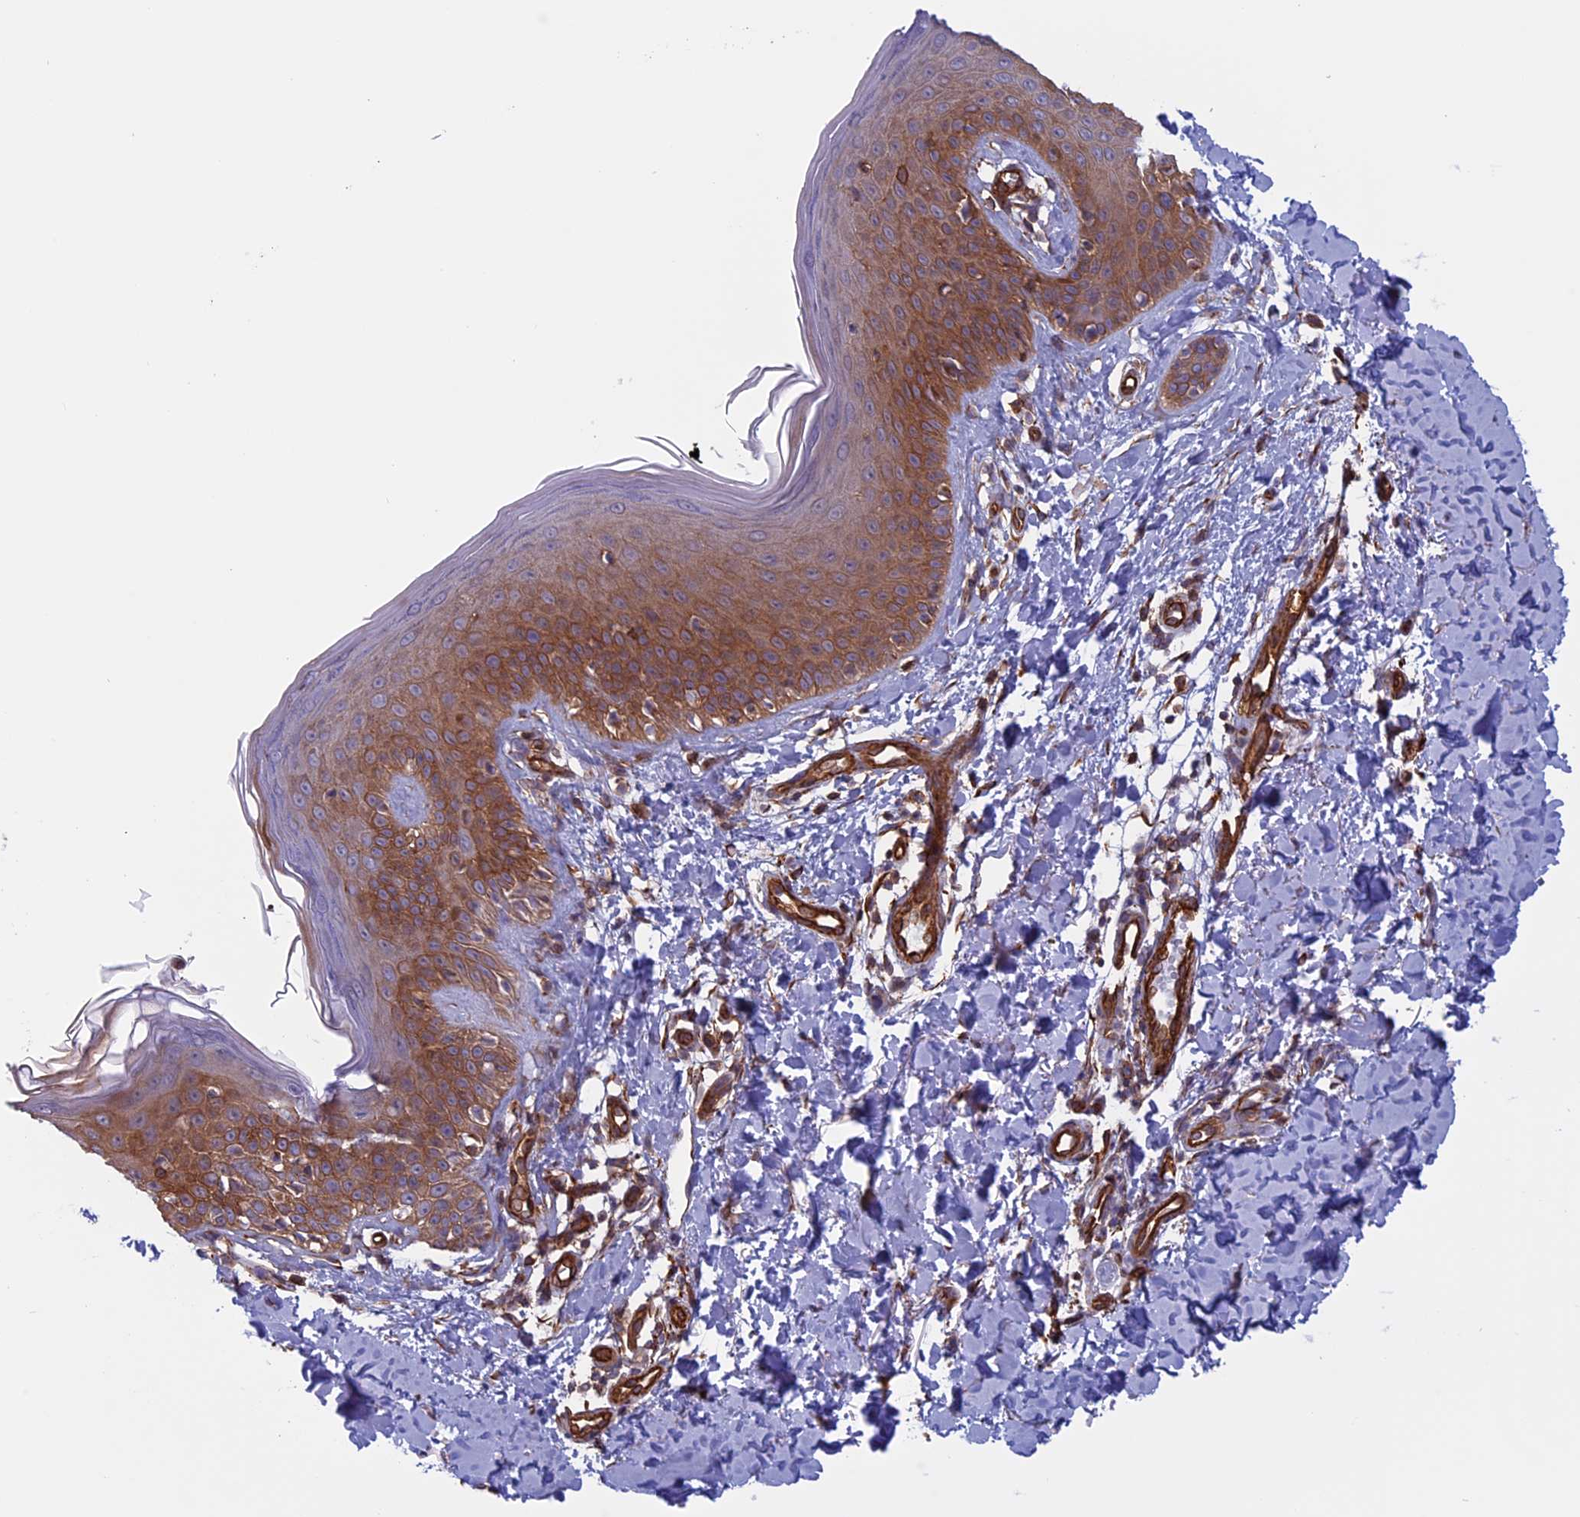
{"staining": {"intensity": "moderate", "quantity": ">75%", "location": "cytoplasmic/membranous"}, "tissue": "skin", "cell_type": "Fibroblasts", "image_type": "normal", "snomed": [{"axis": "morphology", "description": "Normal tissue, NOS"}, {"axis": "topography", "description": "Skin"}], "caption": "Fibroblasts demonstrate moderate cytoplasmic/membranous expression in approximately >75% of cells in unremarkable skin. The staining was performed using DAB (3,3'-diaminobenzidine), with brown indicating positive protein expression. Nuclei are stained blue with hematoxylin.", "gene": "ANGPTL2", "patient": {"sex": "male", "age": 52}}